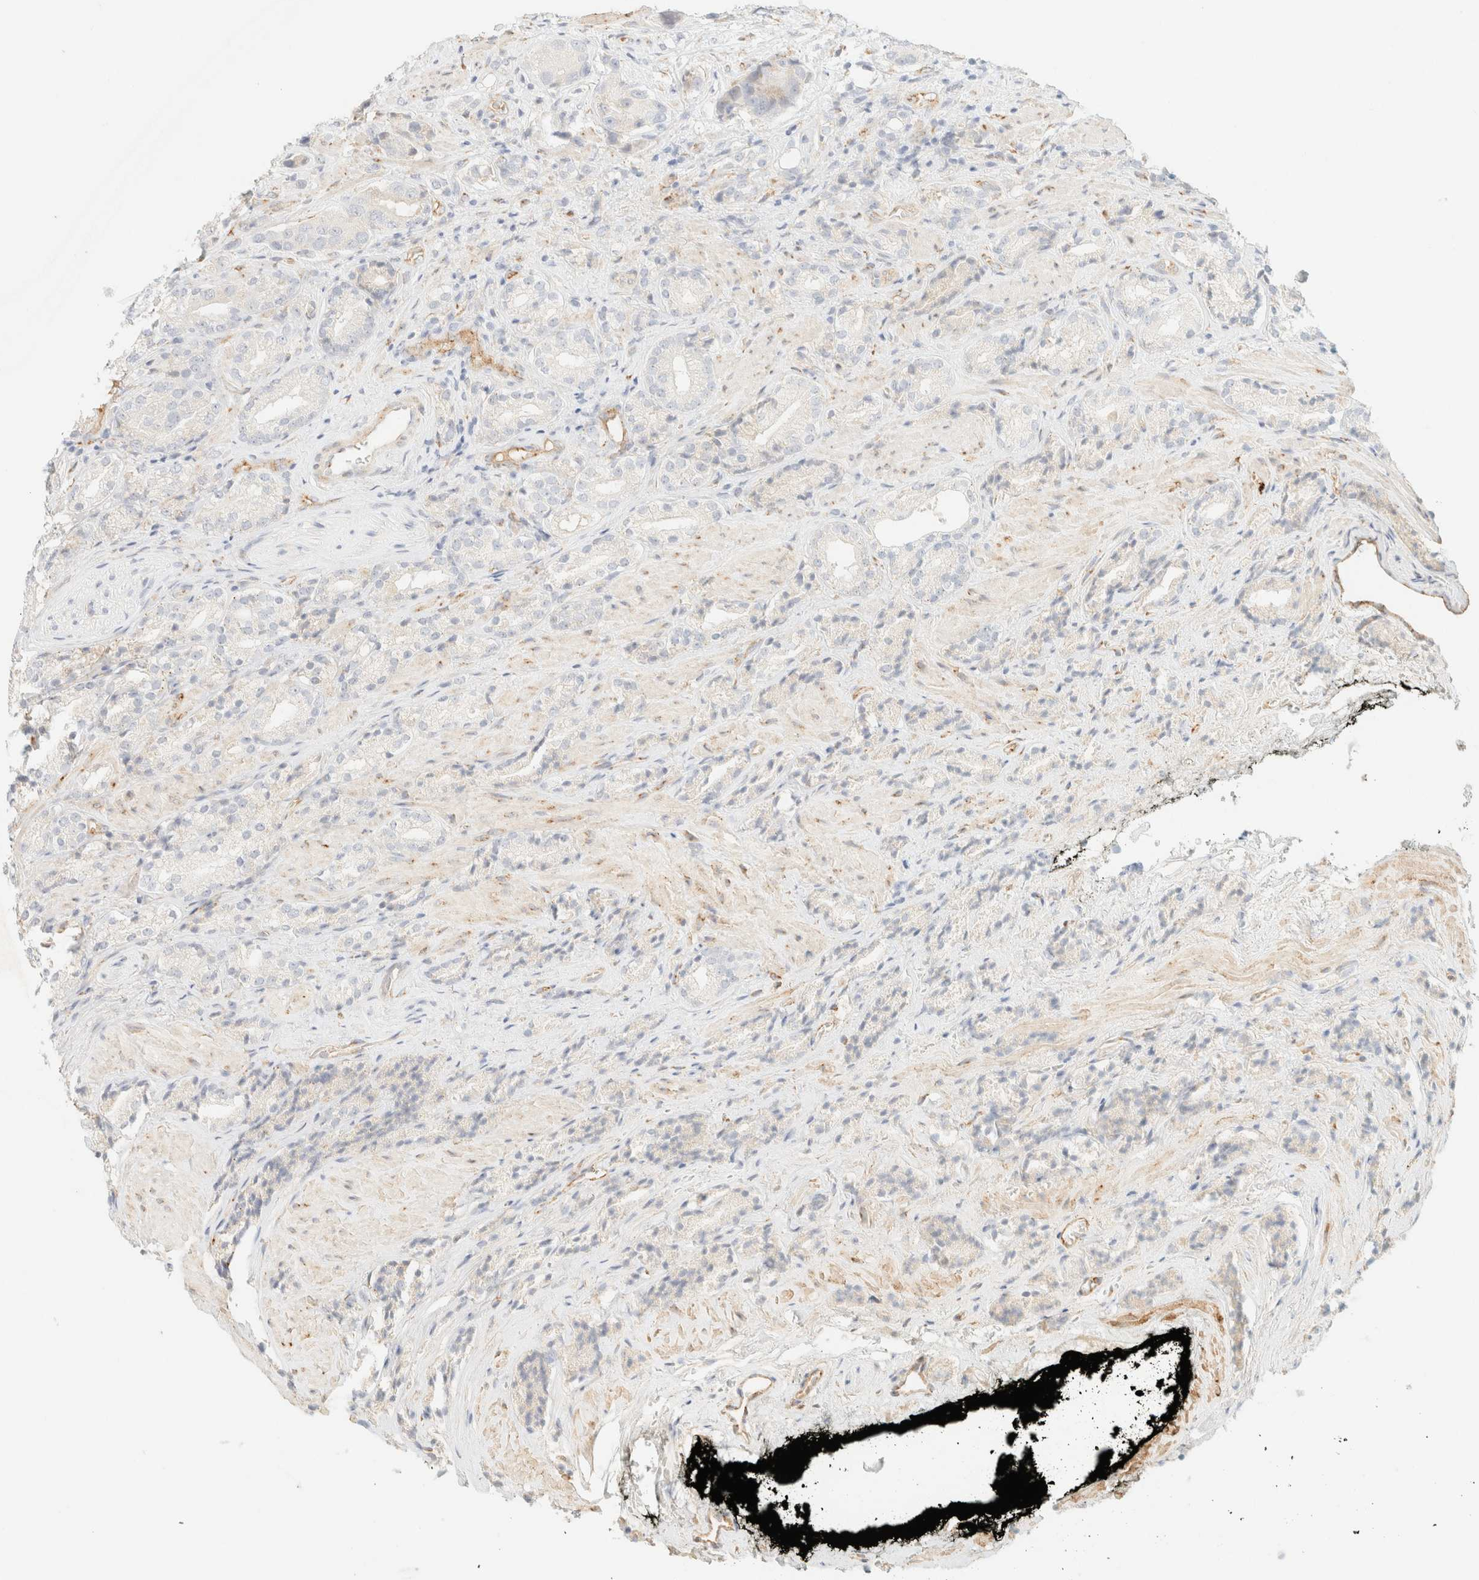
{"staining": {"intensity": "negative", "quantity": "none", "location": "none"}, "tissue": "prostate cancer", "cell_type": "Tumor cells", "image_type": "cancer", "snomed": [{"axis": "morphology", "description": "Adenocarcinoma, High grade"}, {"axis": "topography", "description": "Prostate"}], "caption": "Immunohistochemistry micrograph of neoplastic tissue: prostate high-grade adenocarcinoma stained with DAB reveals no significant protein positivity in tumor cells.", "gene": "SPARCL1", "patient": {"sex": "male", "age": 71}}